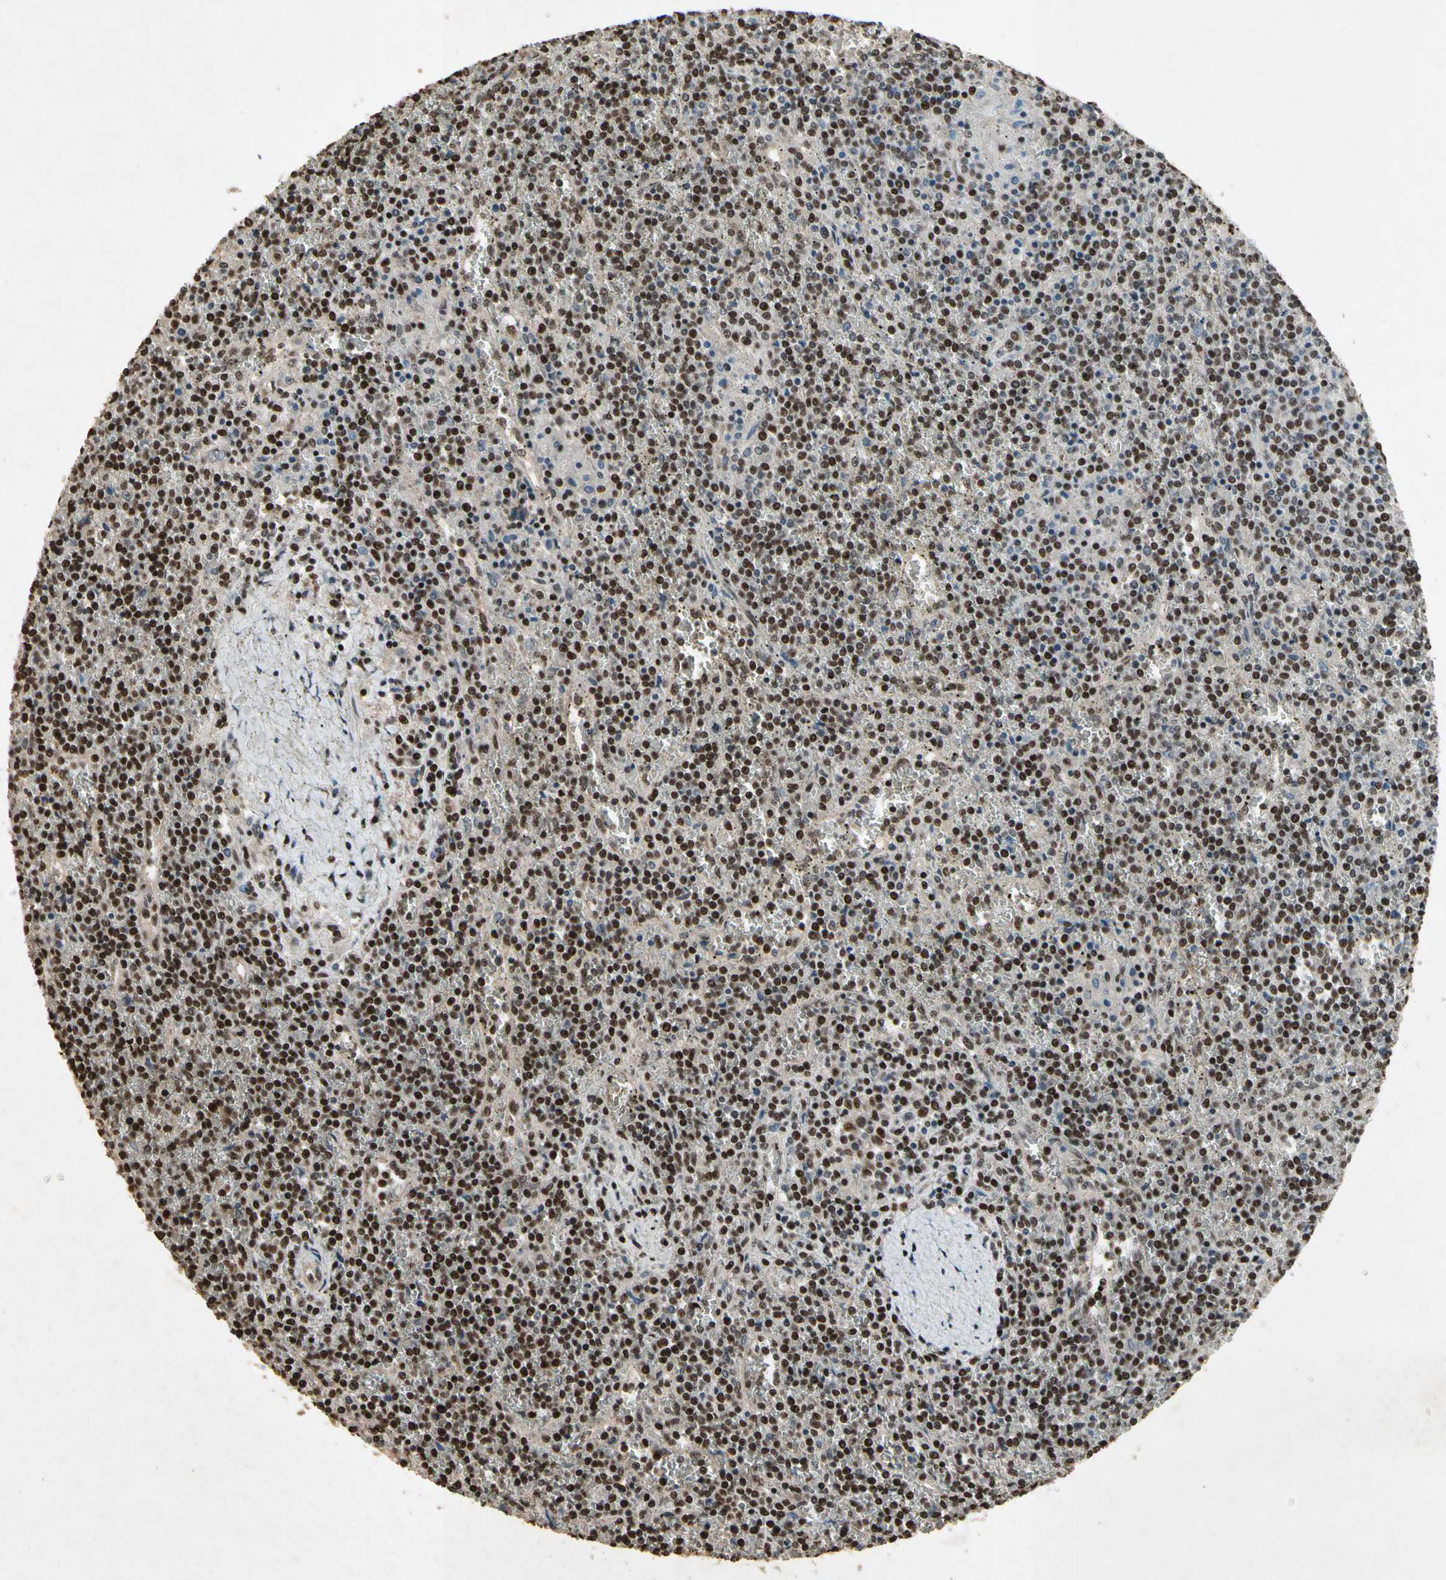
{"staining": {"intensity": "strong", "quantity": "25%-75%", "location": "nuclear"}, "tissue": "lymphoma", "cell_type": "Tumor cells", "image_type": "cancer", "snomed": [{"axis": "morphology", "description": "Malignant lymphoma, non-Hodgkin's type, Low grade"}, {"axis": "topography", "description": "Spleen"}], "caption": "A brown stain labels strong nuclear expression of a protein in lymphoma tumor cells.", "gene": "TBX2", "patient": {"sex": "female", "age": 19}}